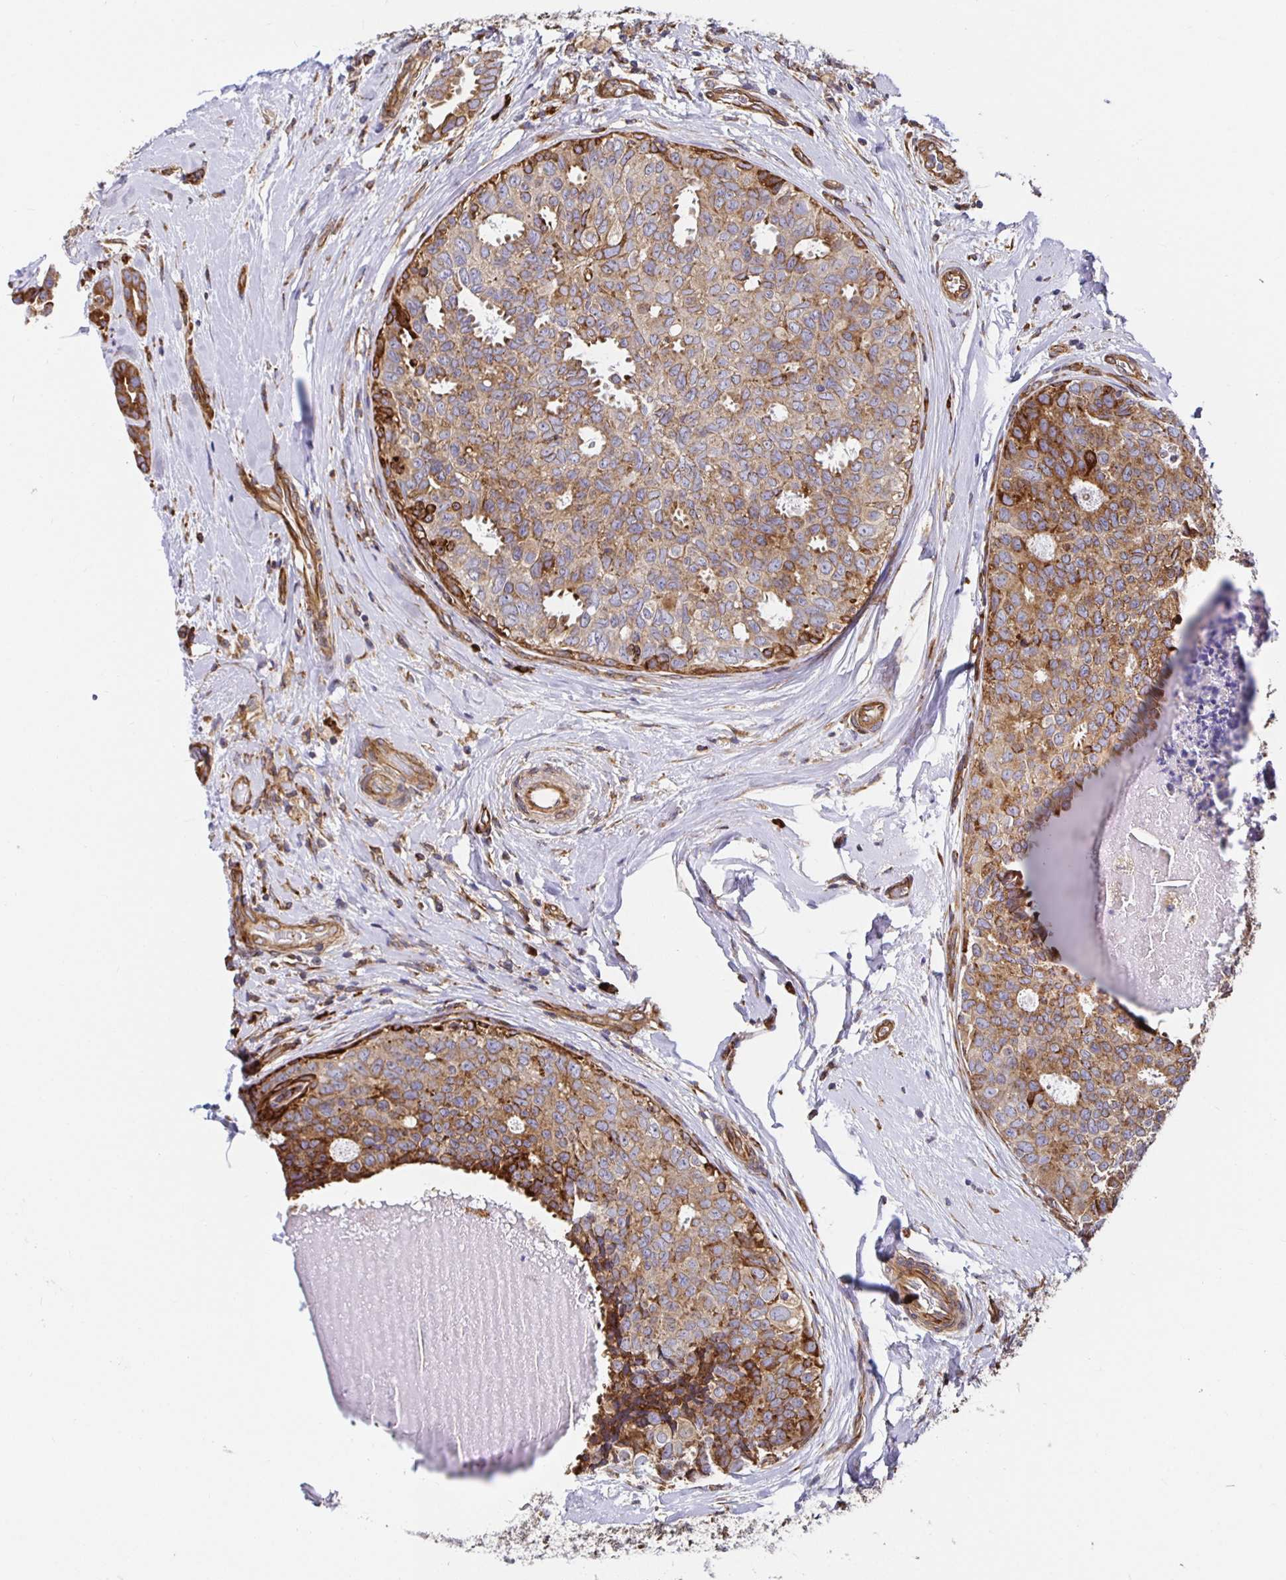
{"staining": {"intensity": "moderate", "quantity": ">75%", "location": "cytoplasmic/membranous"}, "tissue": "breast cancer", "cell_type": "Tumor cells", "image_type": "cancer", "snomed": [{"axis": "morphology", "description": "Duct carcinoma"}, {"axis": "topography", "description": "Breast"}], "caption": "Breast cancer was stained to show a protein in brown. There is medium levels of moderate cytoplasmic/membranous positivity in about >75% of tumor cells. Ihc stains the protein of interest in brown and the nuclei are stained blue.", "gene": "SMYD3", "patient": {"sex": "female", "age": 45}}